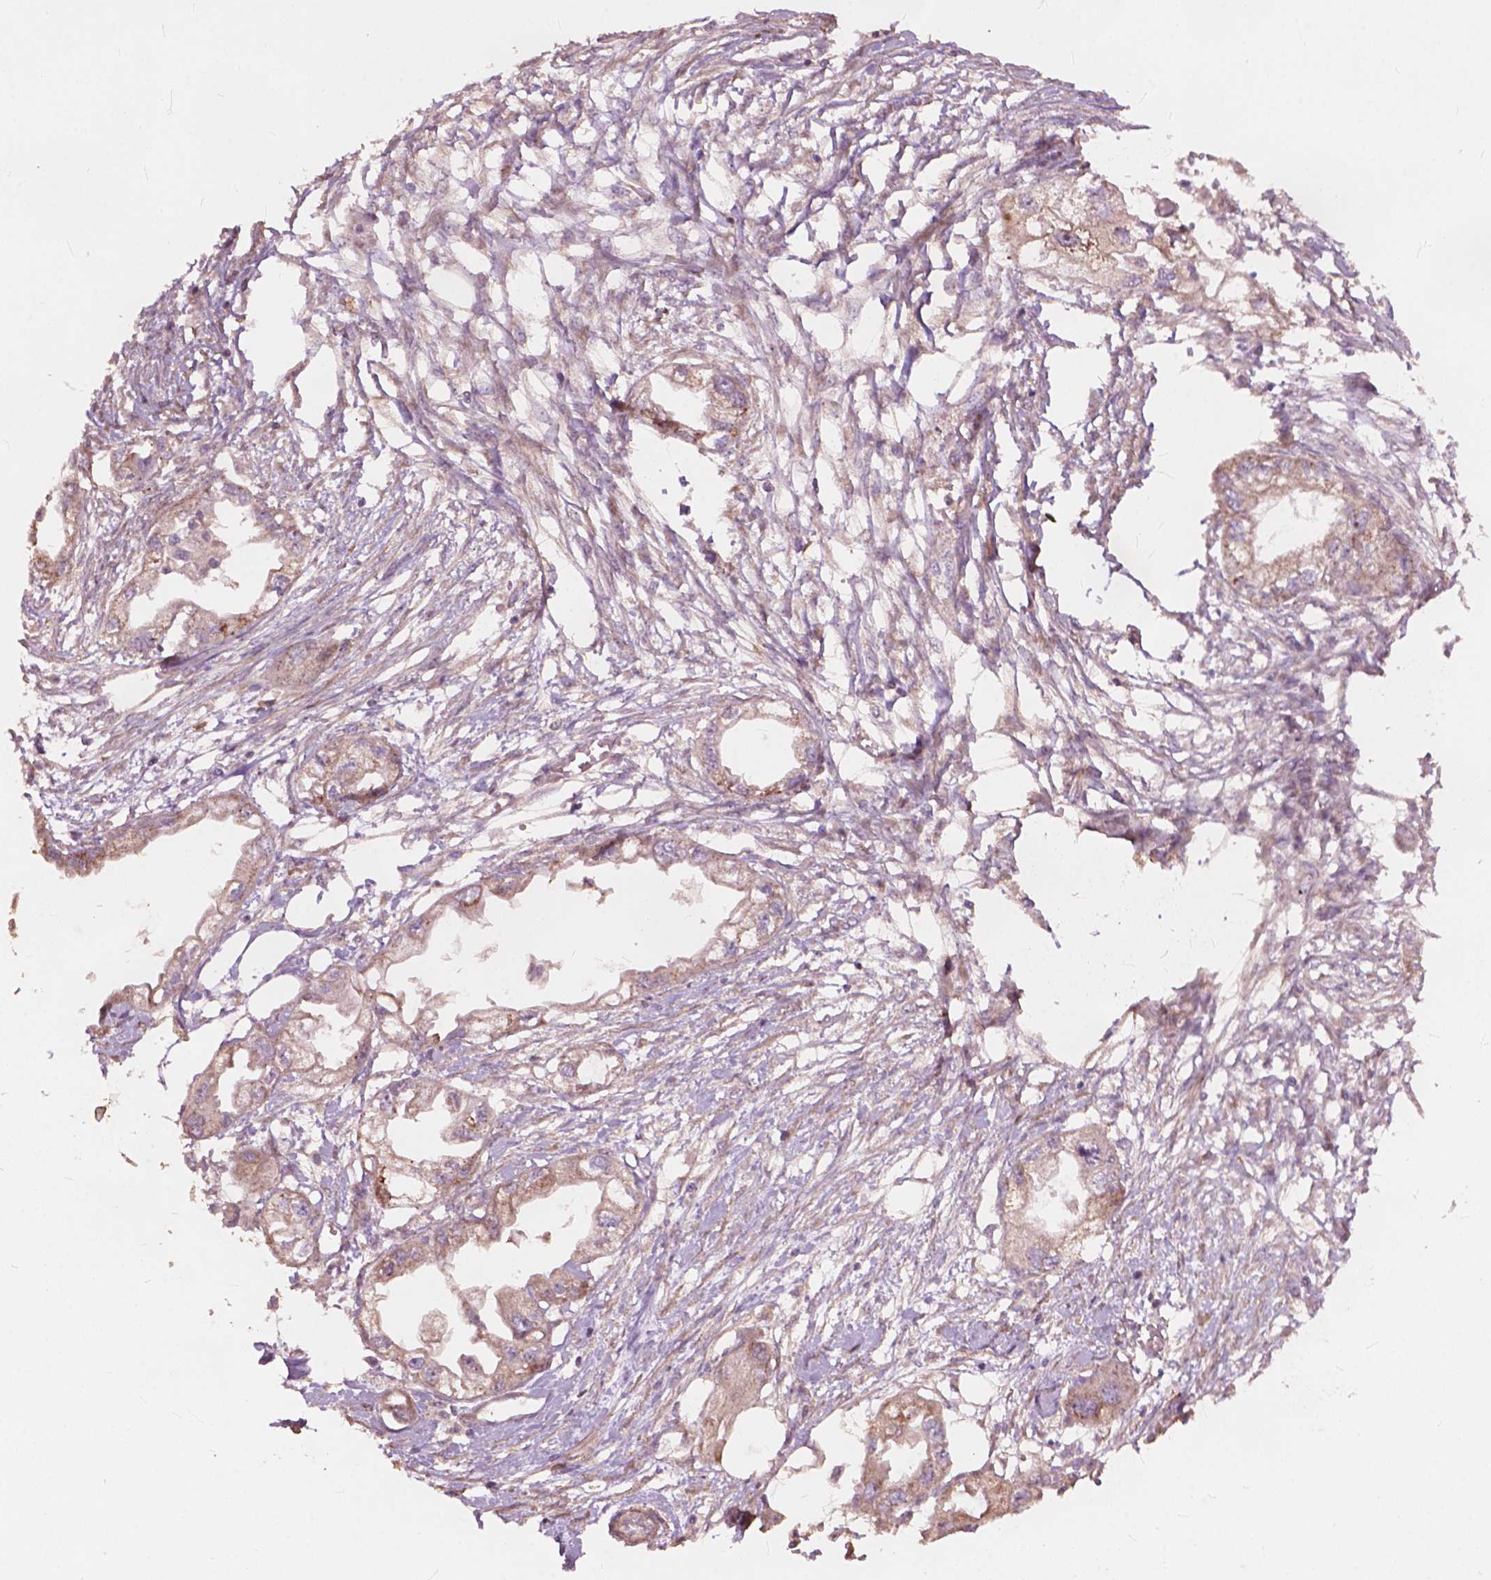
{"staining": {"intensity": "weak", "quantity": "25%-75%", "location": "cytoplasmic/membranous"}, "tissue": "endometrial cancer", "cell_type": "Tumor cells", "image_type": "cancer", "snomed": [{"axis": "morphology", "description": "Adenocarcinoma, NOS"}, {"axis": "morphology", "description": "Adenocarcinoma, metastatic, NOS"}, {"axis": "topography", "description": "Adipose tissue"}, {"axis": "topography", "description": "Endometrium"}], "caption": "This is an image of IHC staining of endometrial cancer, which shows weak expression in the cytoplasmic/membranous of tumor cells.", "gene": "FNIP1", "patient": {"sex": "female", "age": 67}}